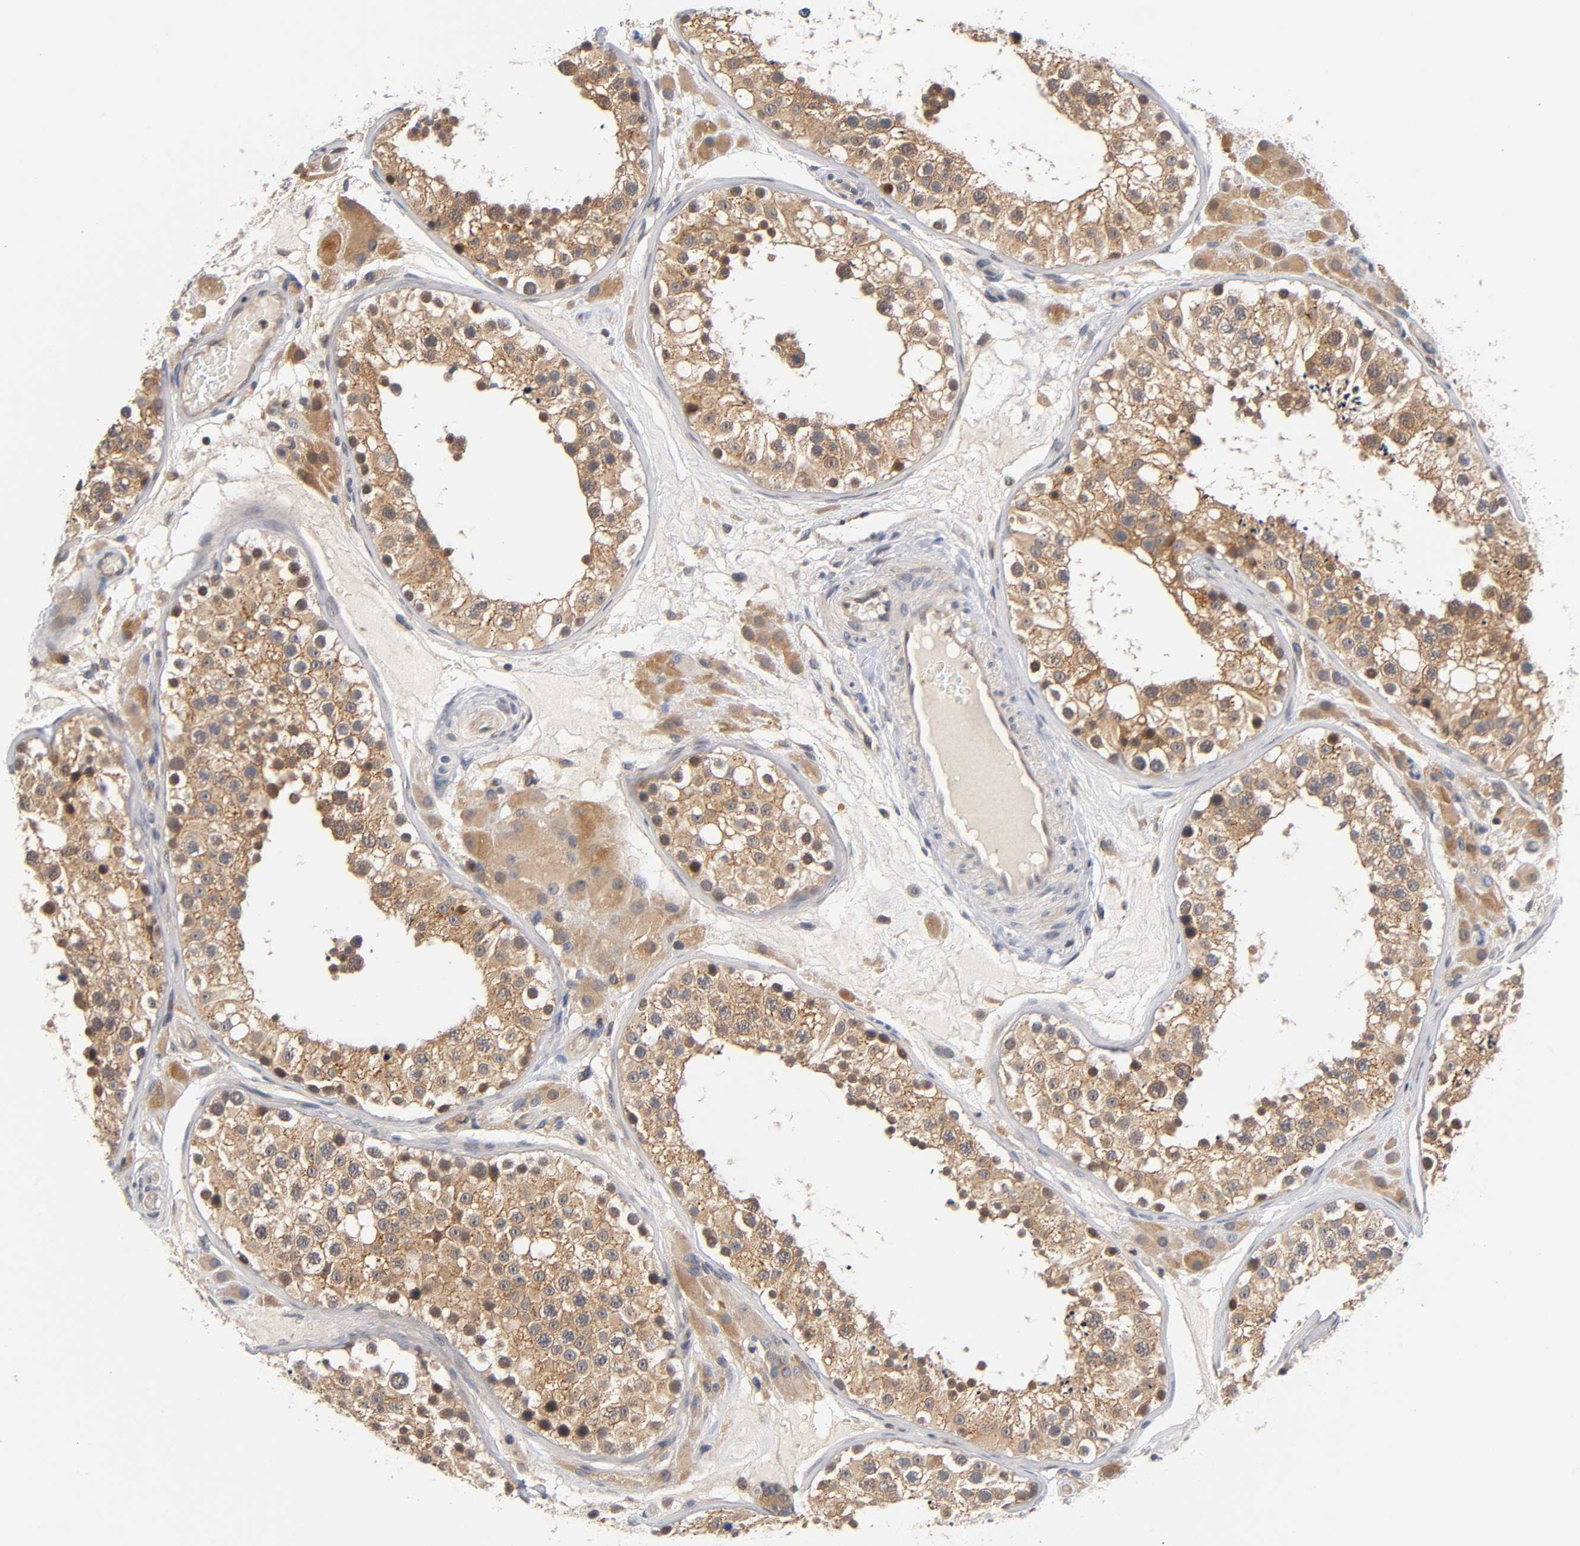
{"staining": {"intensity": "weak", "quantity": ">75%", "location": "cytoplasmic/membranous"}, "tissue": "testis", "cell_type": "Cells in seminiferous ducts", "image_type": "normal", "snomed": [{"axis": "morphology", "description": "Normal tissue, NOS"}, {"axis": "topography", "description": "Testis"}], "caption": "Protein expression by IHC demonstrates weak cytoplasmic/membranous staining in about >75% of cells in seminiferous ducts in unremarkable testis.", "gene": "PRKAB1", "patient": {"sex": "male", "age": 26}}